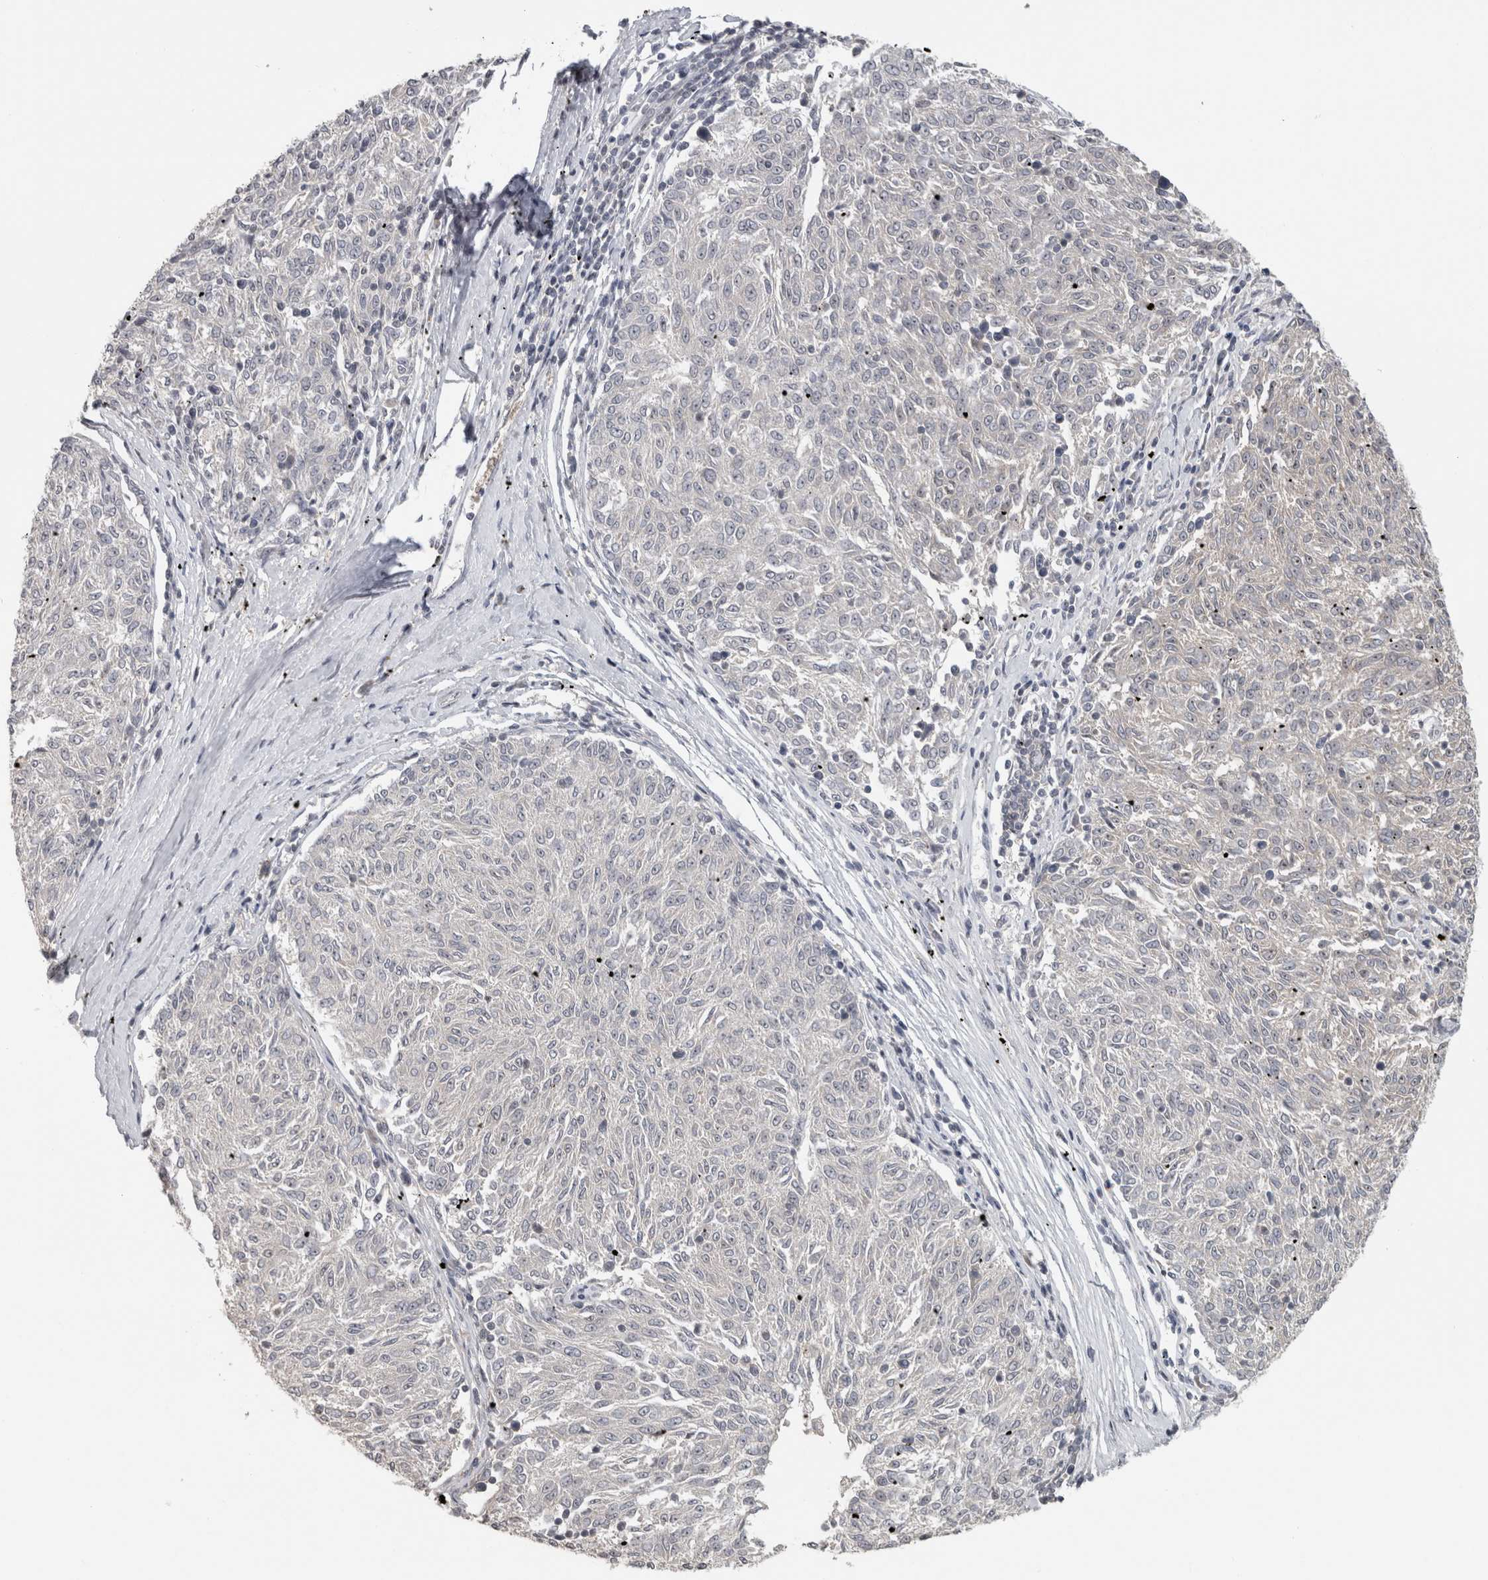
{"staining": {"intensity": "negative", "quantity": "none", "location": "none"}, "tissue": "melanoma", "cell_type": "Tumor cells", "image_type": "cancer", "snomed": [{"axis": "morphology", "description": "Malignant melanoma, NOS"}, {"axis": "topography", "description": "Skin"}], "caption": "DAB immunohistochemical staining of malignant melanoma exhibits no significant positivity in tumor cells. (DAB (3,3'-diaminobenzidine) immunohistochemistry (IHC) visualized using brightfield microscopy, high magnification).", "gene": "RBM28", "patient": {"sex": "female", "age": 72}}